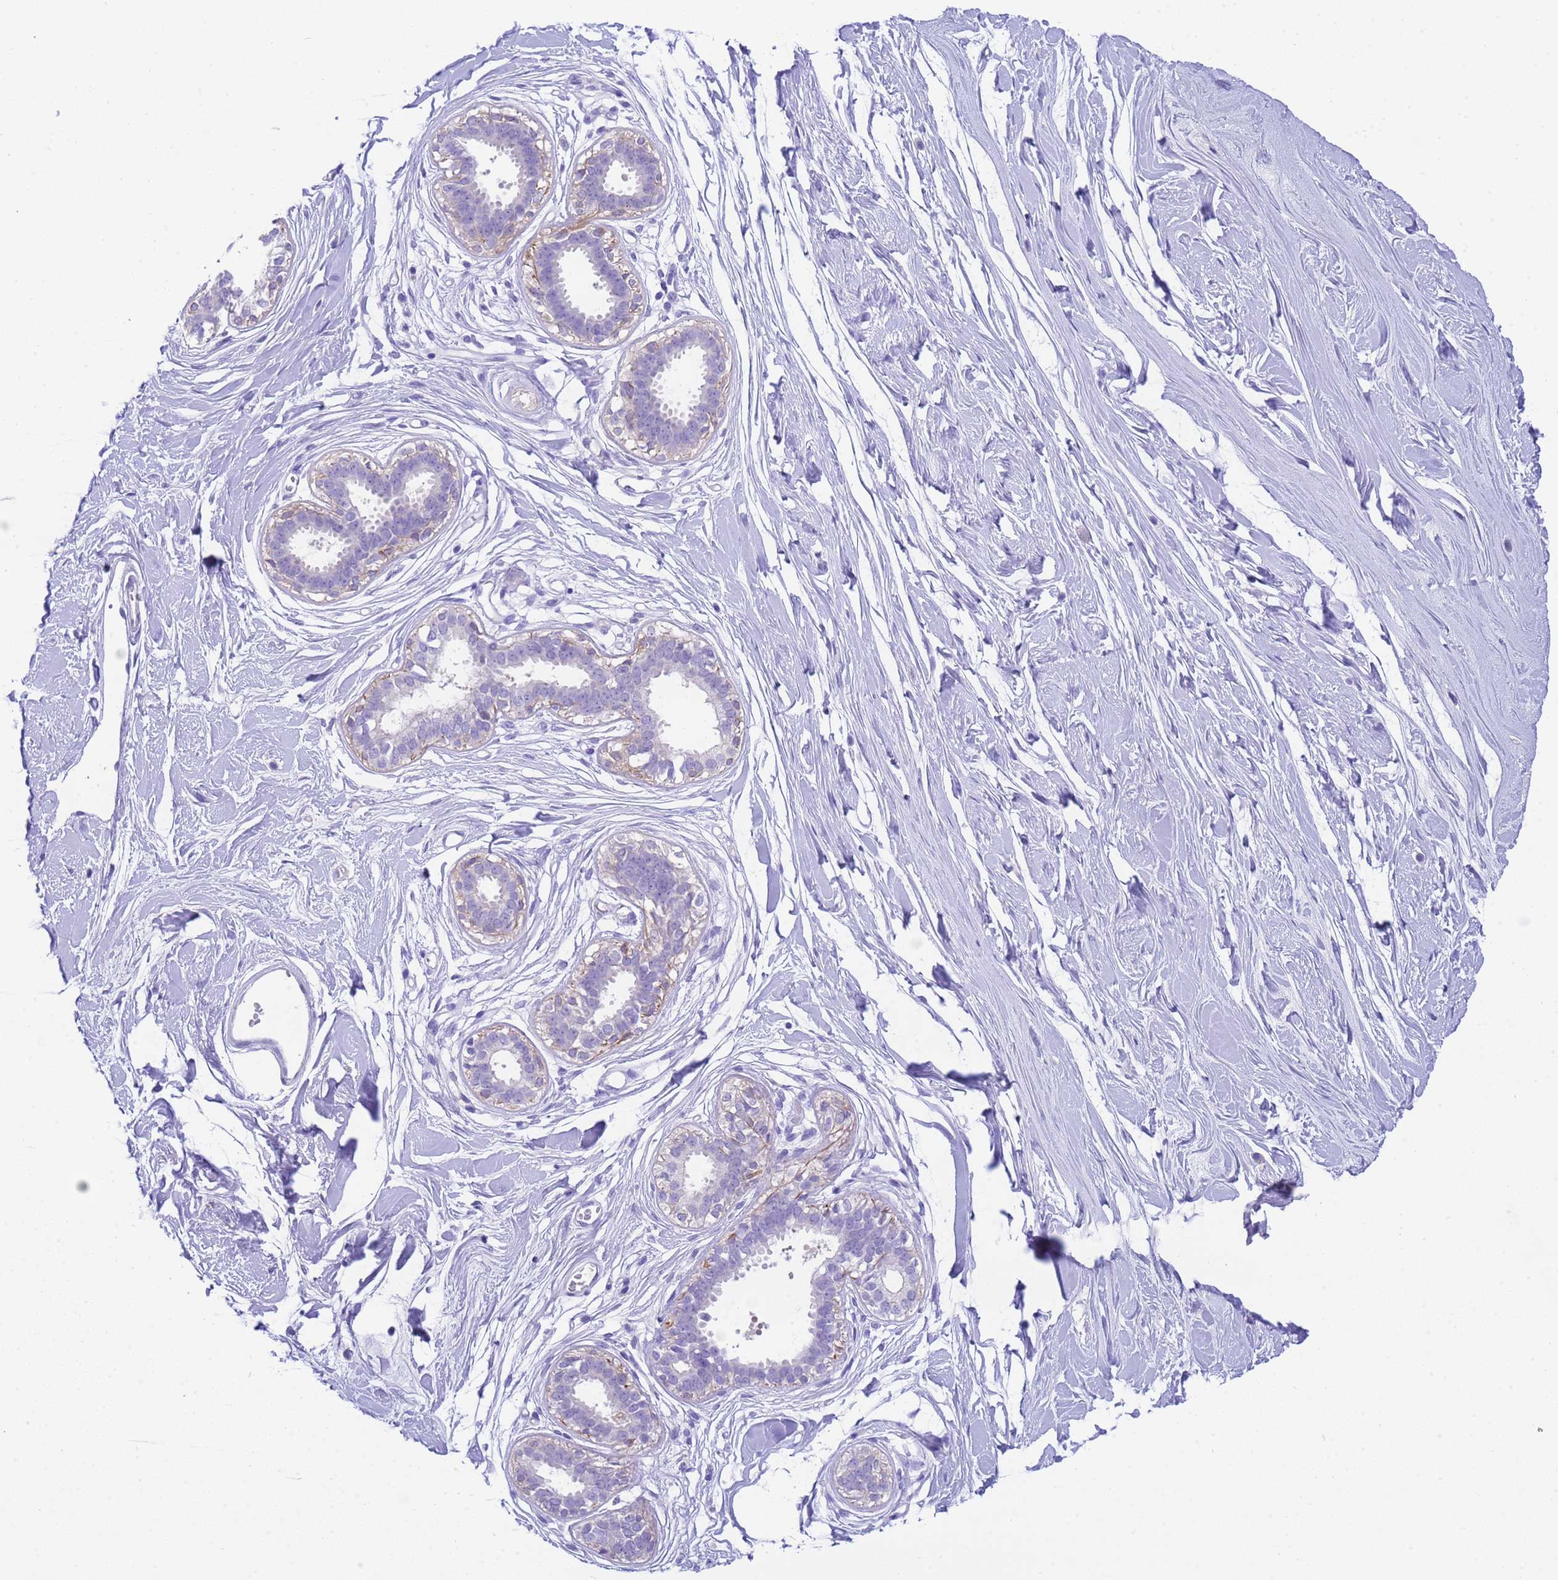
{"staining": {"intensity": "negative", "quantity": "none", "location": "none"}, "tissue": "breast", "cell_type": "Adipocytes", "image_type": "normal", "snomed": [{"axis": "morphology", "description": "Normal tissue, NOS"}, {"axis": "topography", "description": "Breast"}], "caption": "Immunohistochemistry (IHC) image of benign breast: breast stained with DAB displays no significant protein staining in adipocytes.", "gene": "USP38", "patient": {"sex": "female", "age": 45}}